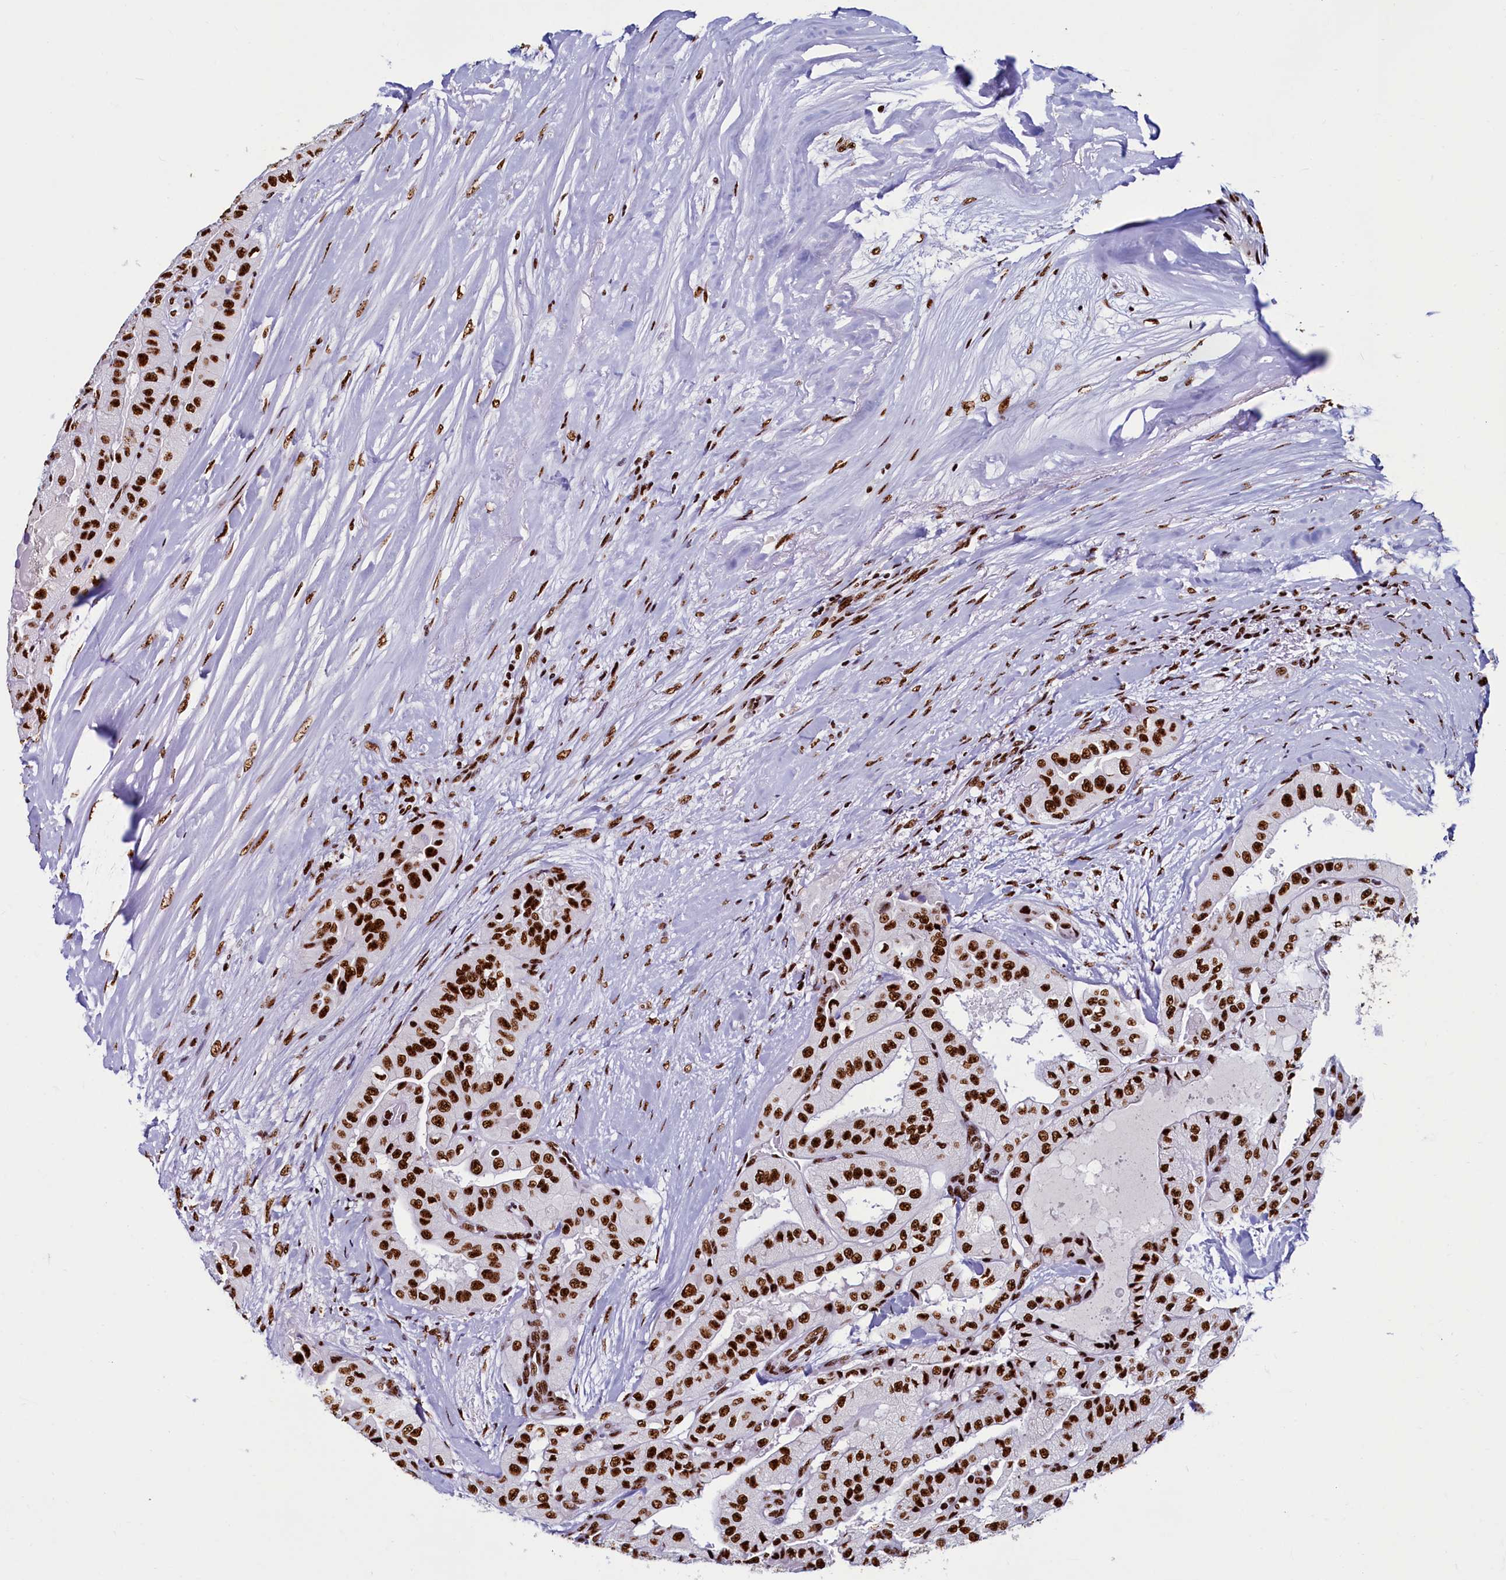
{"staining": {"intensity": "strong", "quantity": ">75%", "location": "nuclear"}, "tissue": "thyroid cancer", "cell_type": "Tumor cells", "image_type": "cancer", "snomed": [{"axis": "morphology", "description": "Papillary adenocarcinoma, NOS"}, {"axis": "topography", "description": "Thyroid gland"}], "caption": "Immunohistochemistry micrograph of neoplastic tissue: human papillary adenocarcinoma (thyroid) stained using immunohistochemistry shows high levels of strong protein expression localized specifically in the nuclear of tumor cells, appearing as a nuclear brown color.", "gene": "SRRM2", "patient": {"sex": "female", "age": 59}}